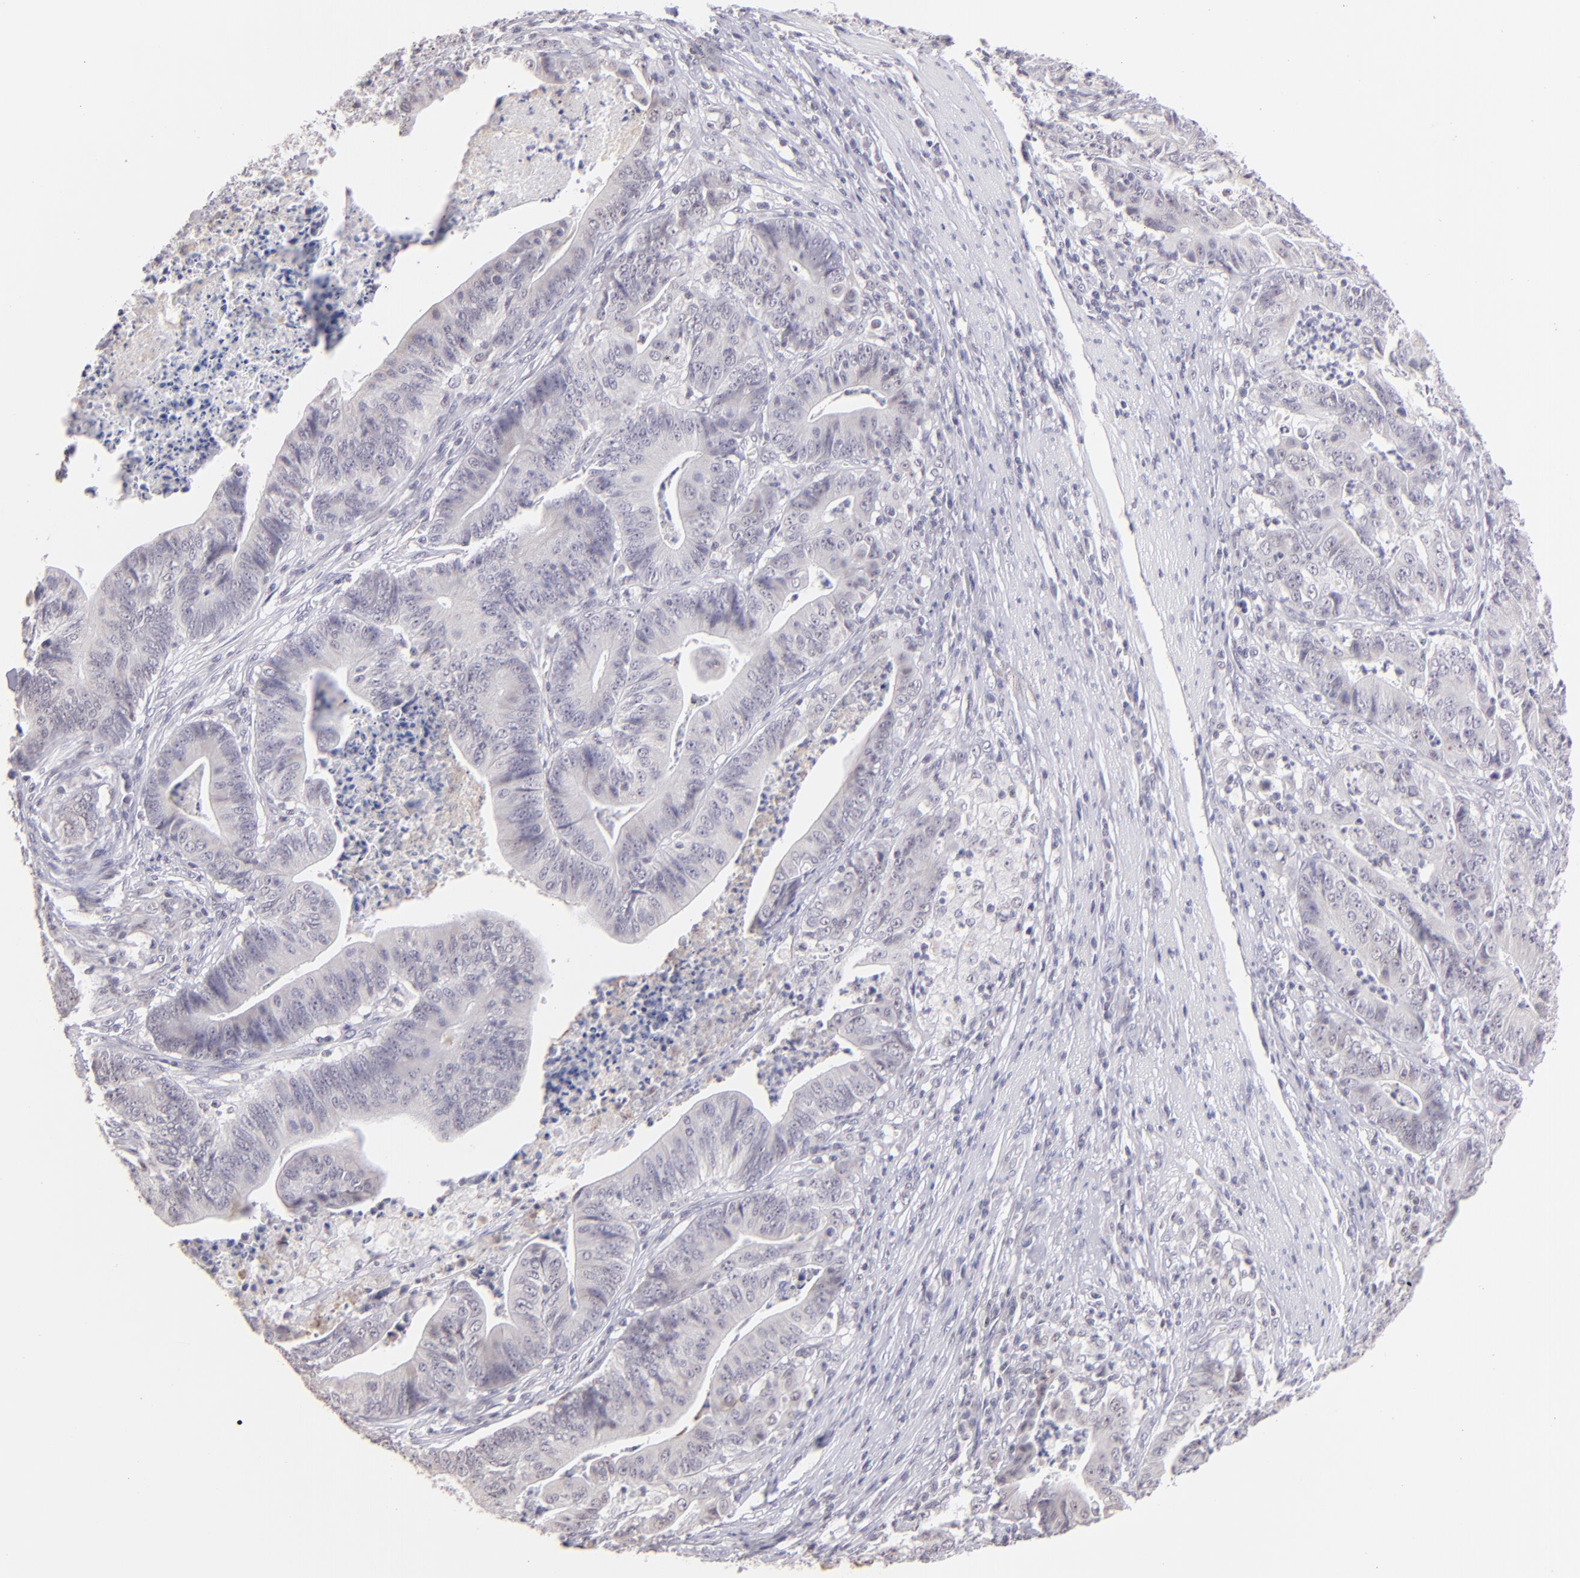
{"staining": {"intensity": "negative", "quantity": "none", "location": "none"}, "tissue": "stomach cancer", "cell_type": "Tumor cells", "image_type": "cancer", "snomed": [{"axis": "morphology", "description": "Adenocarcinoma, NOS"}, {"axis": "topography", "description": "Stomach, lower"}], "caption": "Immunohistochemical staining of human stomach adenocarcinoma shows no significant expression in tumor cells. (DAB (3,3'-diaminobenzidine) IHC, high magnification).", "gene": "MAGEA1", "patient": {"sex": "female", "age": 86}}